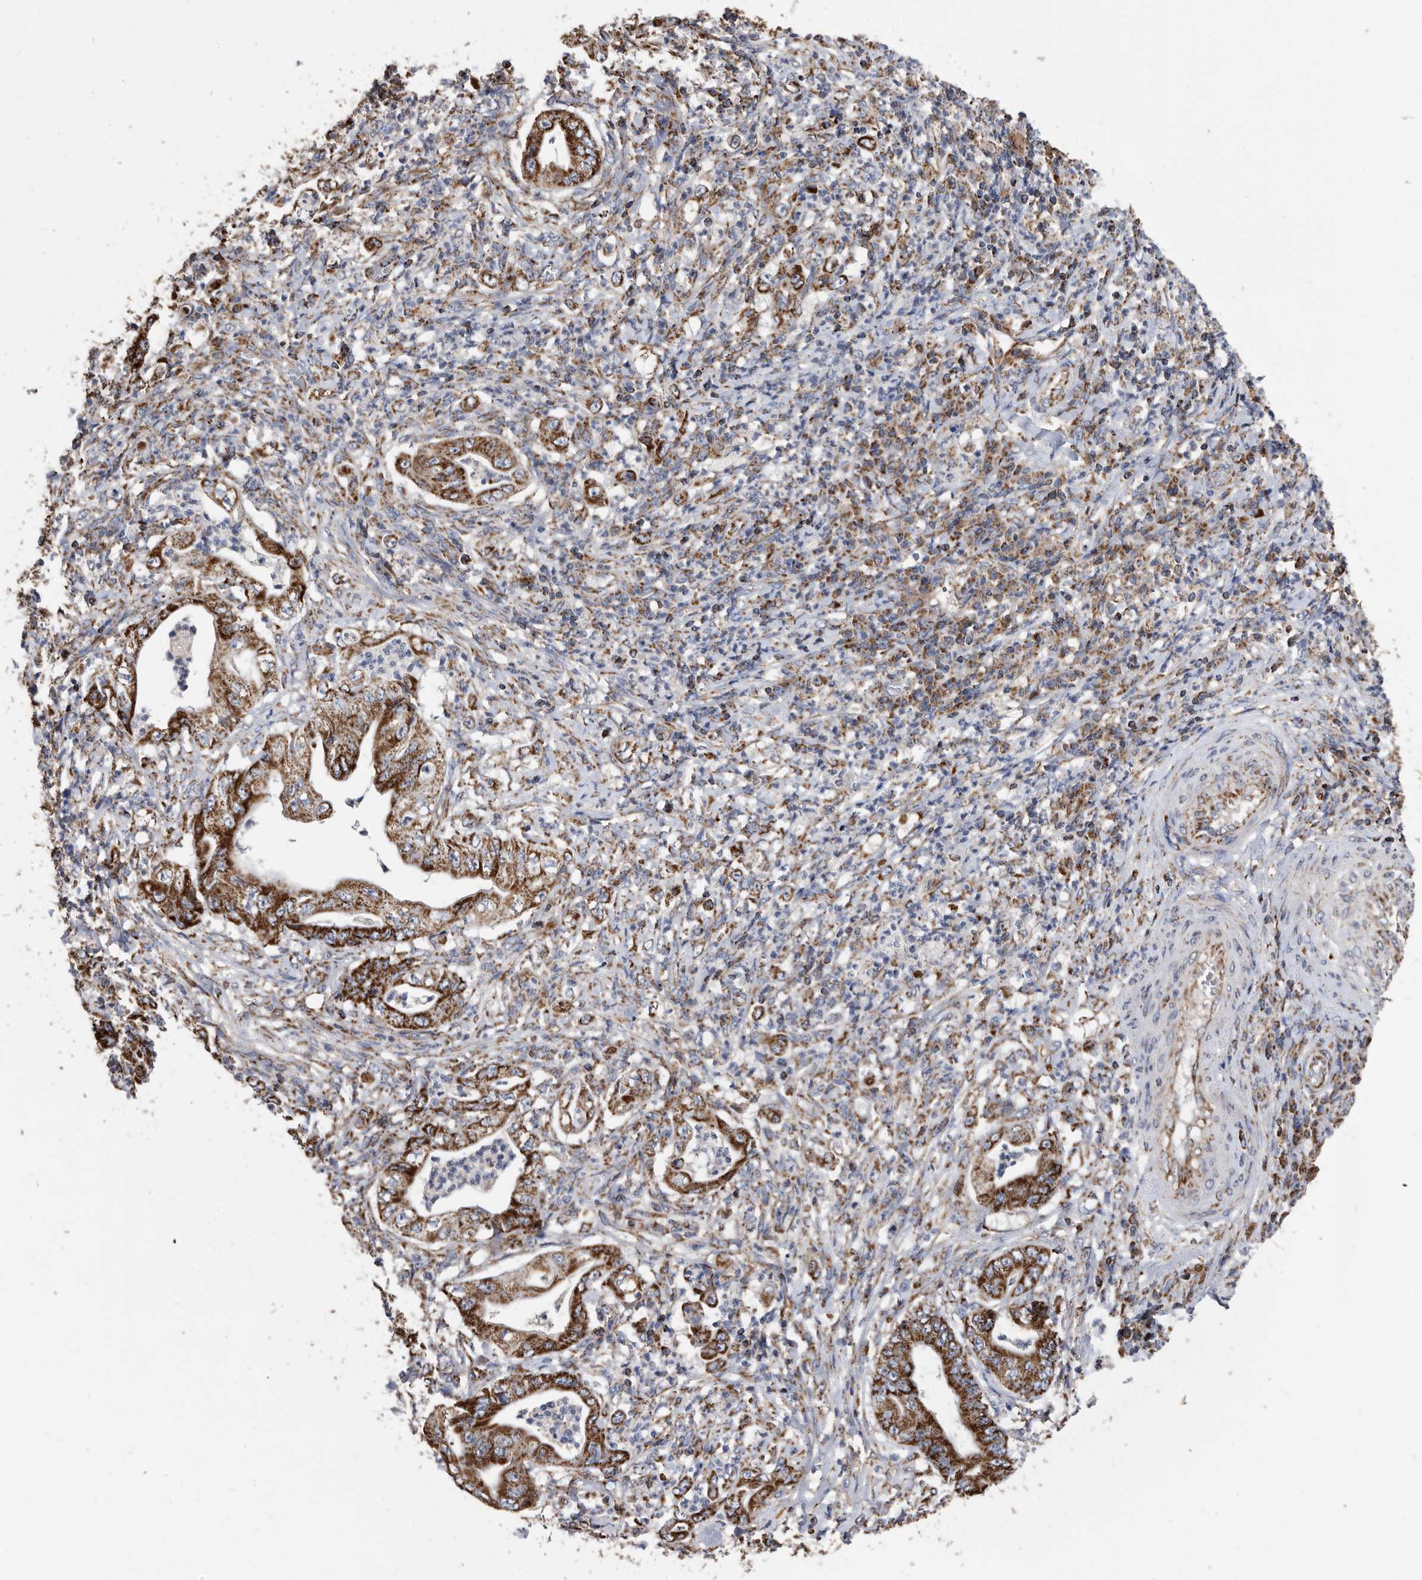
{"staining": {"intensity": "strong", "quantity": ">75%", "location": "cytoplasmic/membranous"}, "tissue": "stomach cancer", "cell_type": "Tumor cells", "image_type": "cancer", "snomed": [{"axis": "morphology", "description": "Adenocarcinoma, NOS"}, {"axis": "topography", "description": "Stomach"}], "caption": "Immunohistochemistry (DAB (3,3'-diaminobenzidine)) staining of human stomach adenocarcinoma displays strong cytoplasmic/membranous protein staining in approximately >75% of tumor cells. The staining is performed using DAB brown chromogen to label protein expression. The nuclei are counter-stained blue using hematoxylin.", "gene": "WFDC1", "patient": {"sex": "female", "age": 73}}